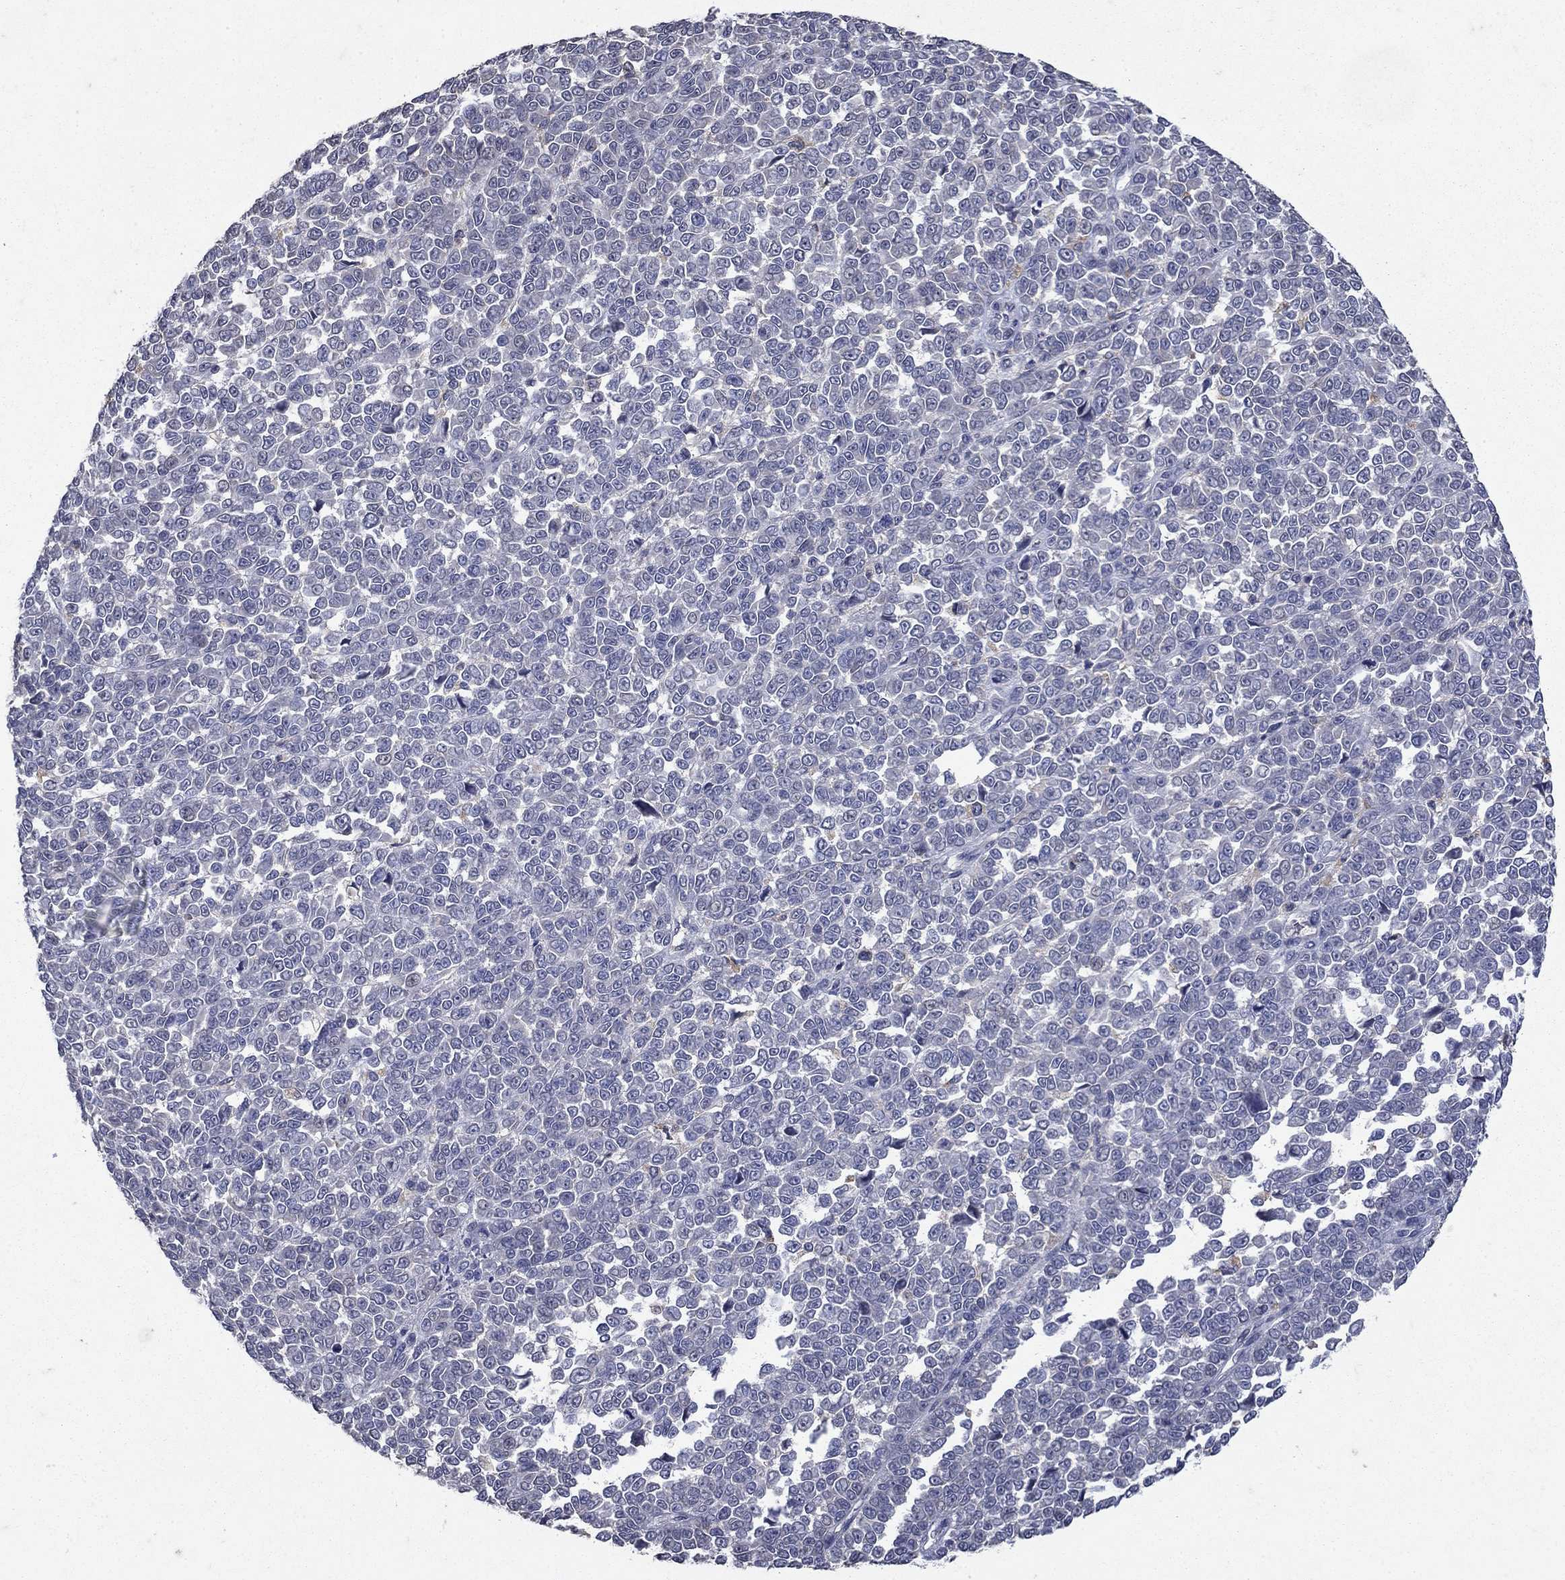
{"staining": {"intensity": "negative", "quantity": "none", "location": "none"}, "tissue": "melanoma", "cell_type": "Tumor cells", "image_type": "cancer", "snomed": [{"axis": "morphology", "description": "Malignant melanoma, NOS"}, {"axis": "topography", "description": "Skin"}], "caption": "A high-resolution photomicrograph shows immunohistochemistry (IHC) staining of melanoma, which shows no significant expression in tumor cells.", "gene": "NPC2", "patient": {"sex": "female", "age": 95}}